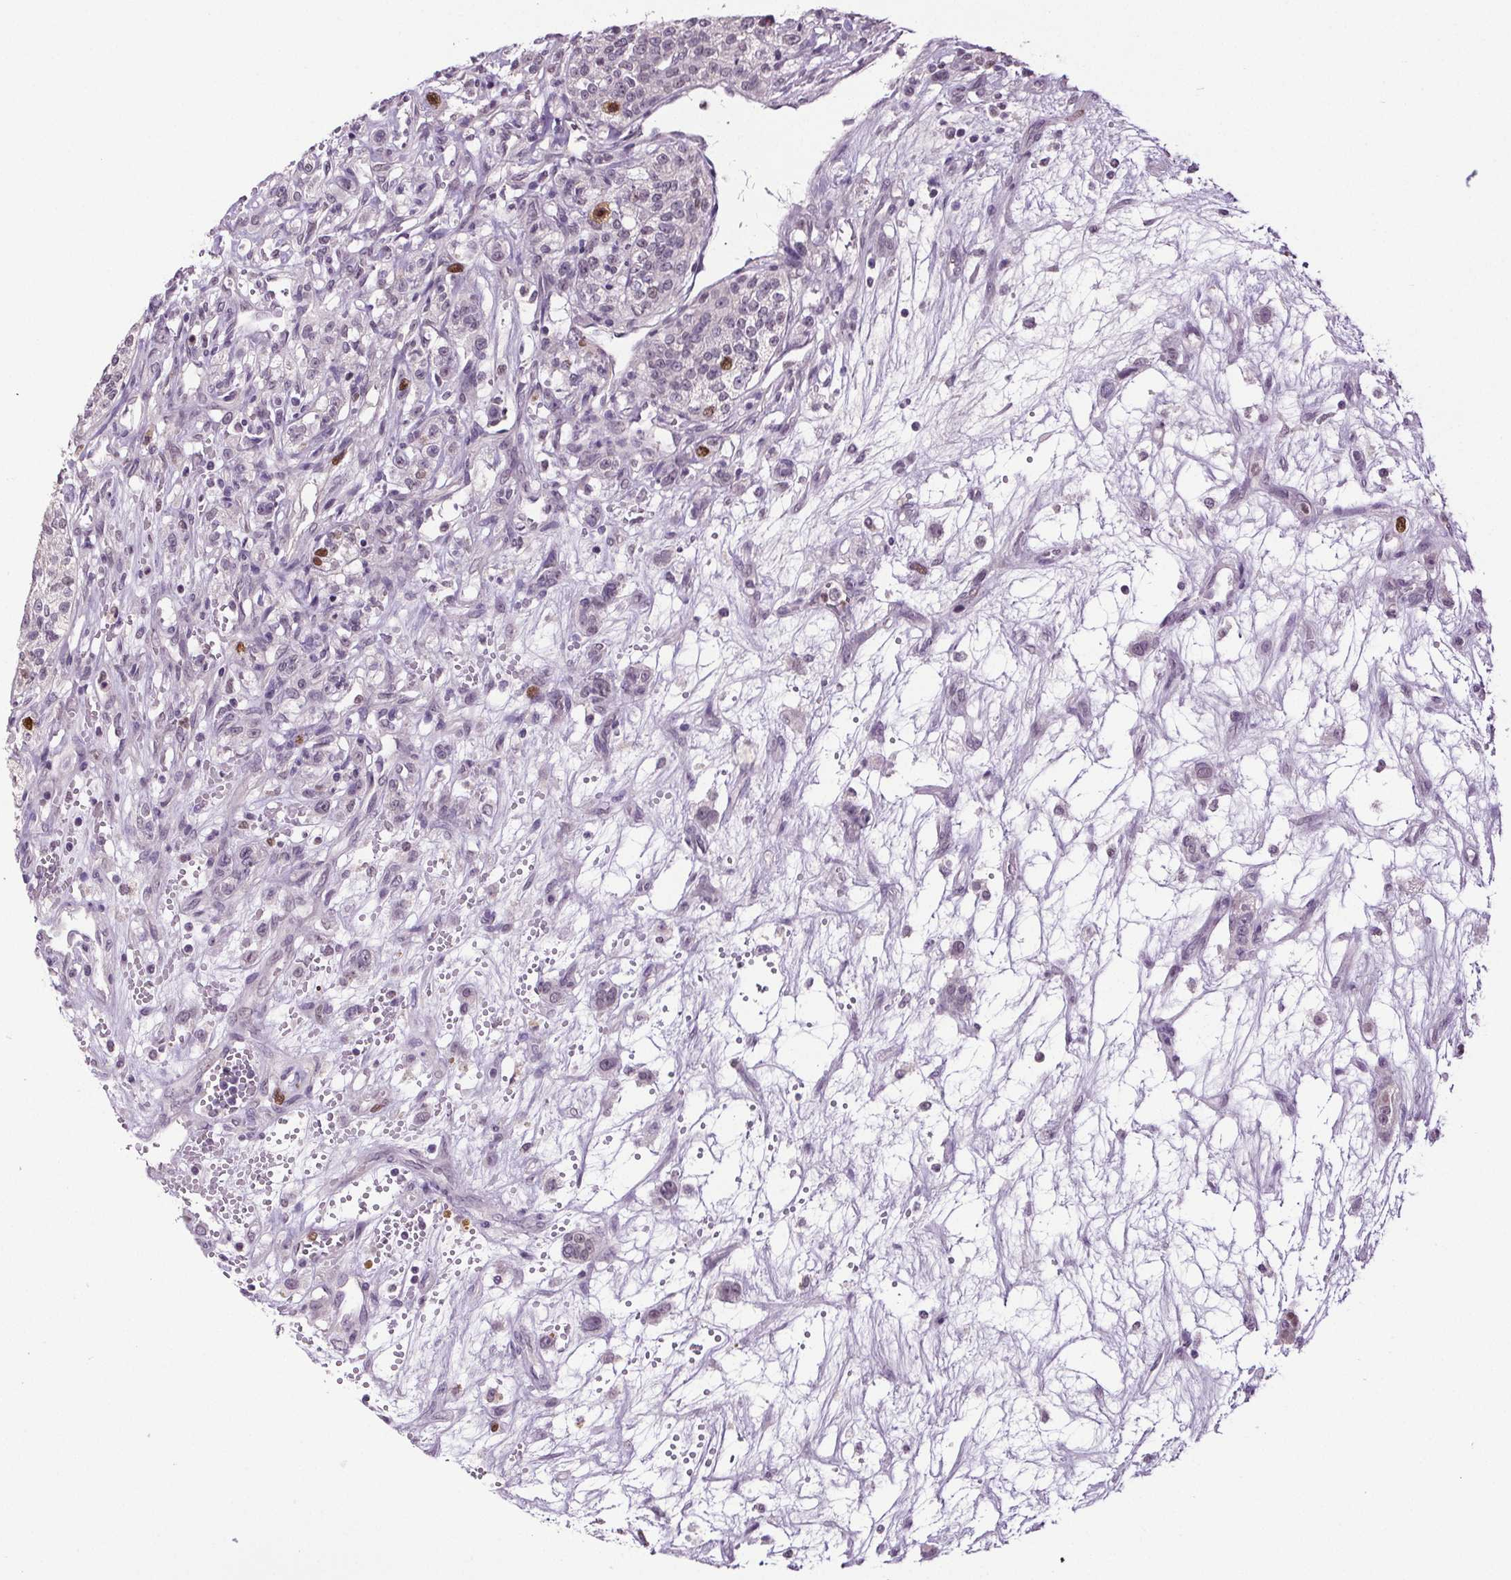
{"staining": {"intensity": "moderate", "quantity": "<25%", "location": "nuclear"}, "tissue": "renal cancer", "cell_type": "Tumor cells", "image_type": "cancer", "snomed": [{"axis": "morphology", "description": "Adenocarcinoma, NOS"}, {"axis": "topography", "description": "Kidney"}], "caption": "Tumor cells show low levels of moderate nuclear staining in about <25% of cells in adenocarcinoma (renal).", "gene": "CENPF", "patient": {"sex": "female", "age": 63}}